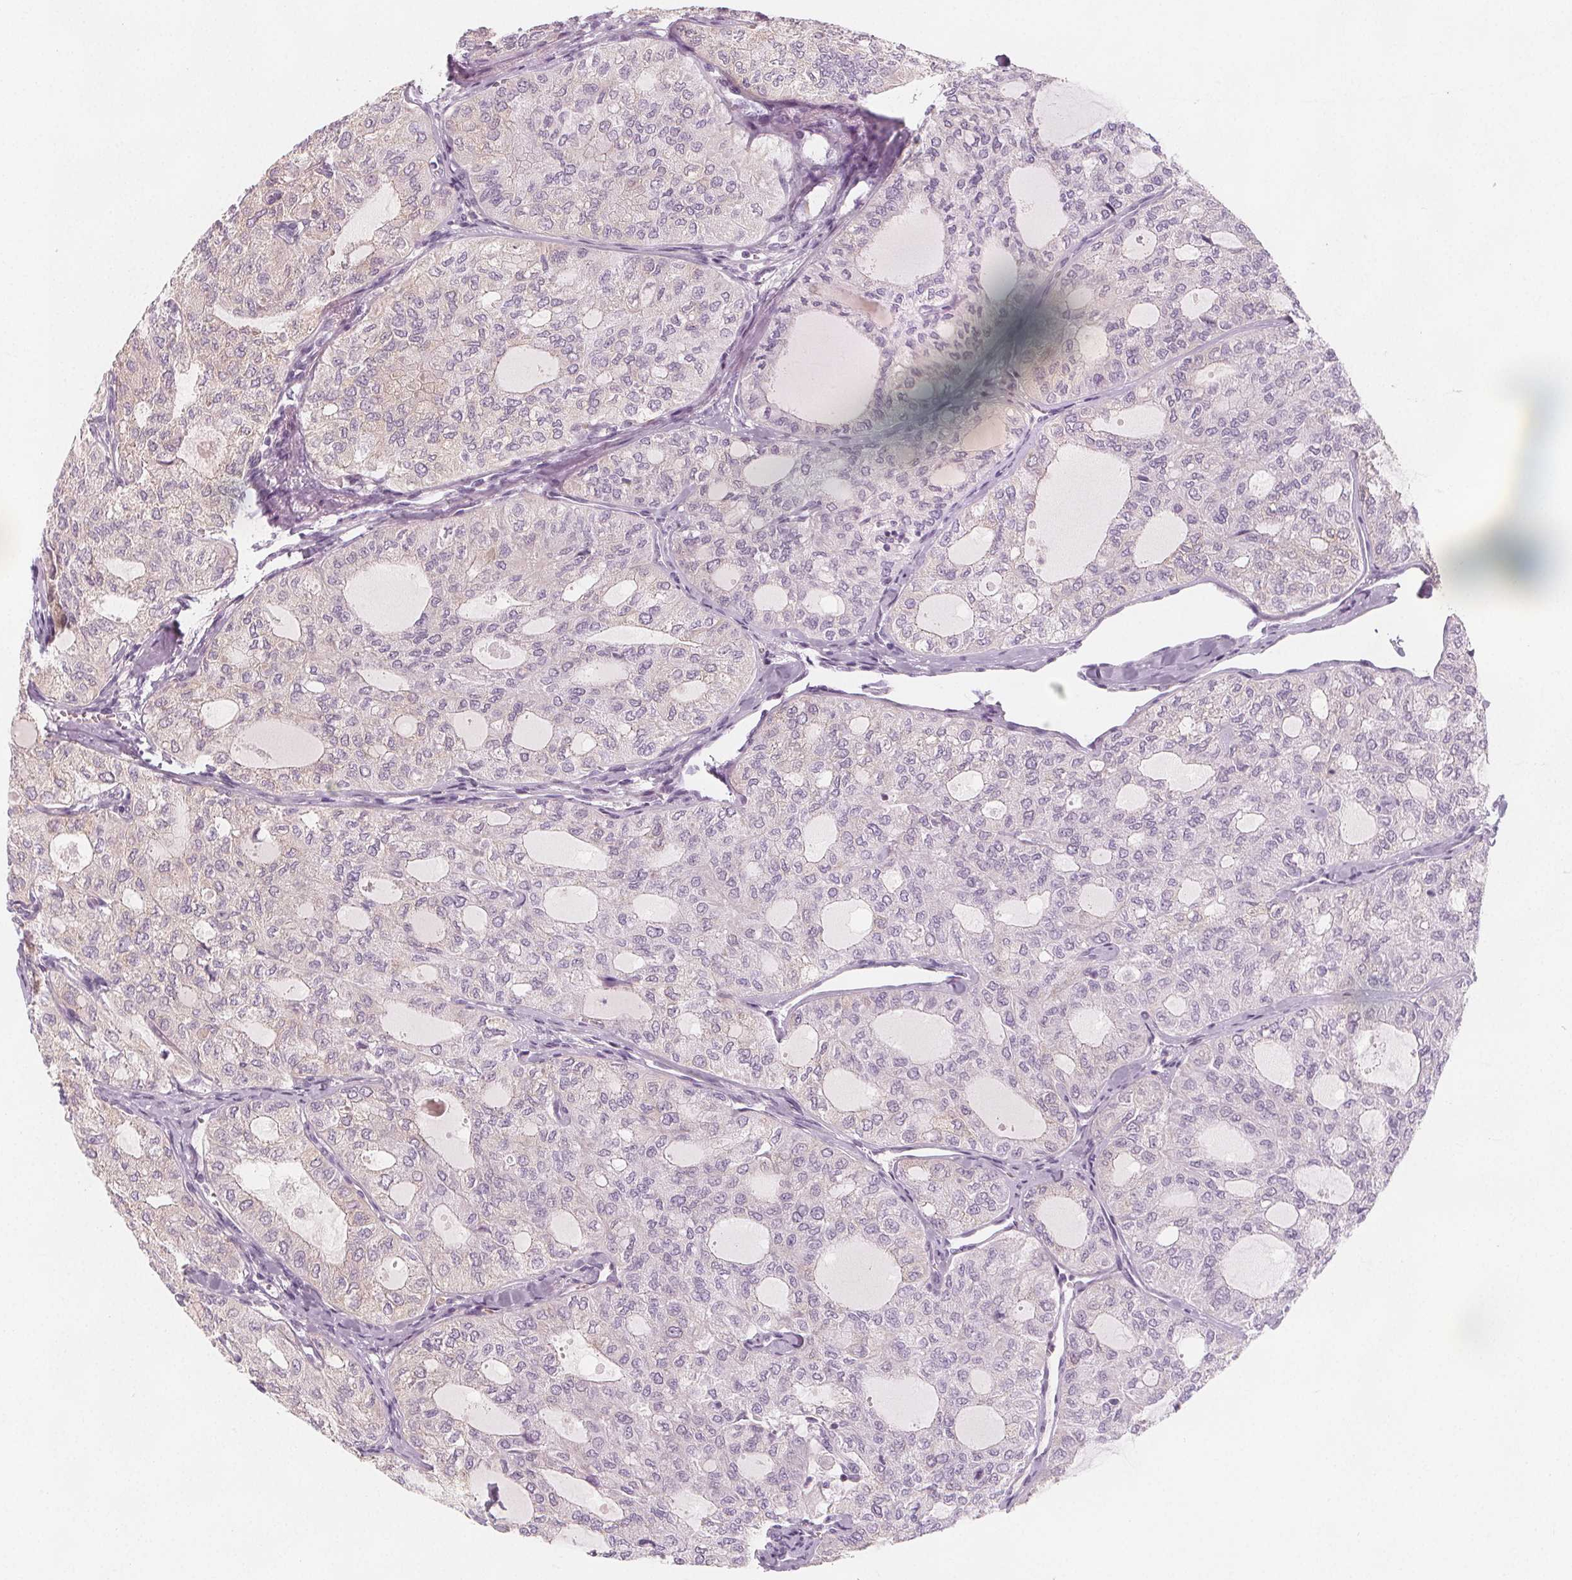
{"staining": {"intensity": "negative", "quantity": "none", "location": "none"}, "tissue": "thyroid cancer", "cell_type": "Tumor cells", "image_type": "cancer", "snomed": [{"axis": "morphology", "description": "Follicular adenoma carcinoma, NOS"}, {"axis": "topography", "description": "Thyroid gland"}], "caption": "Protein analysis of thyroid follicular adenoma carcinoma displays no significant staining in tumor cells.", "gene": "MAP1A", "patient": {"sex": "male", "age": 75}}